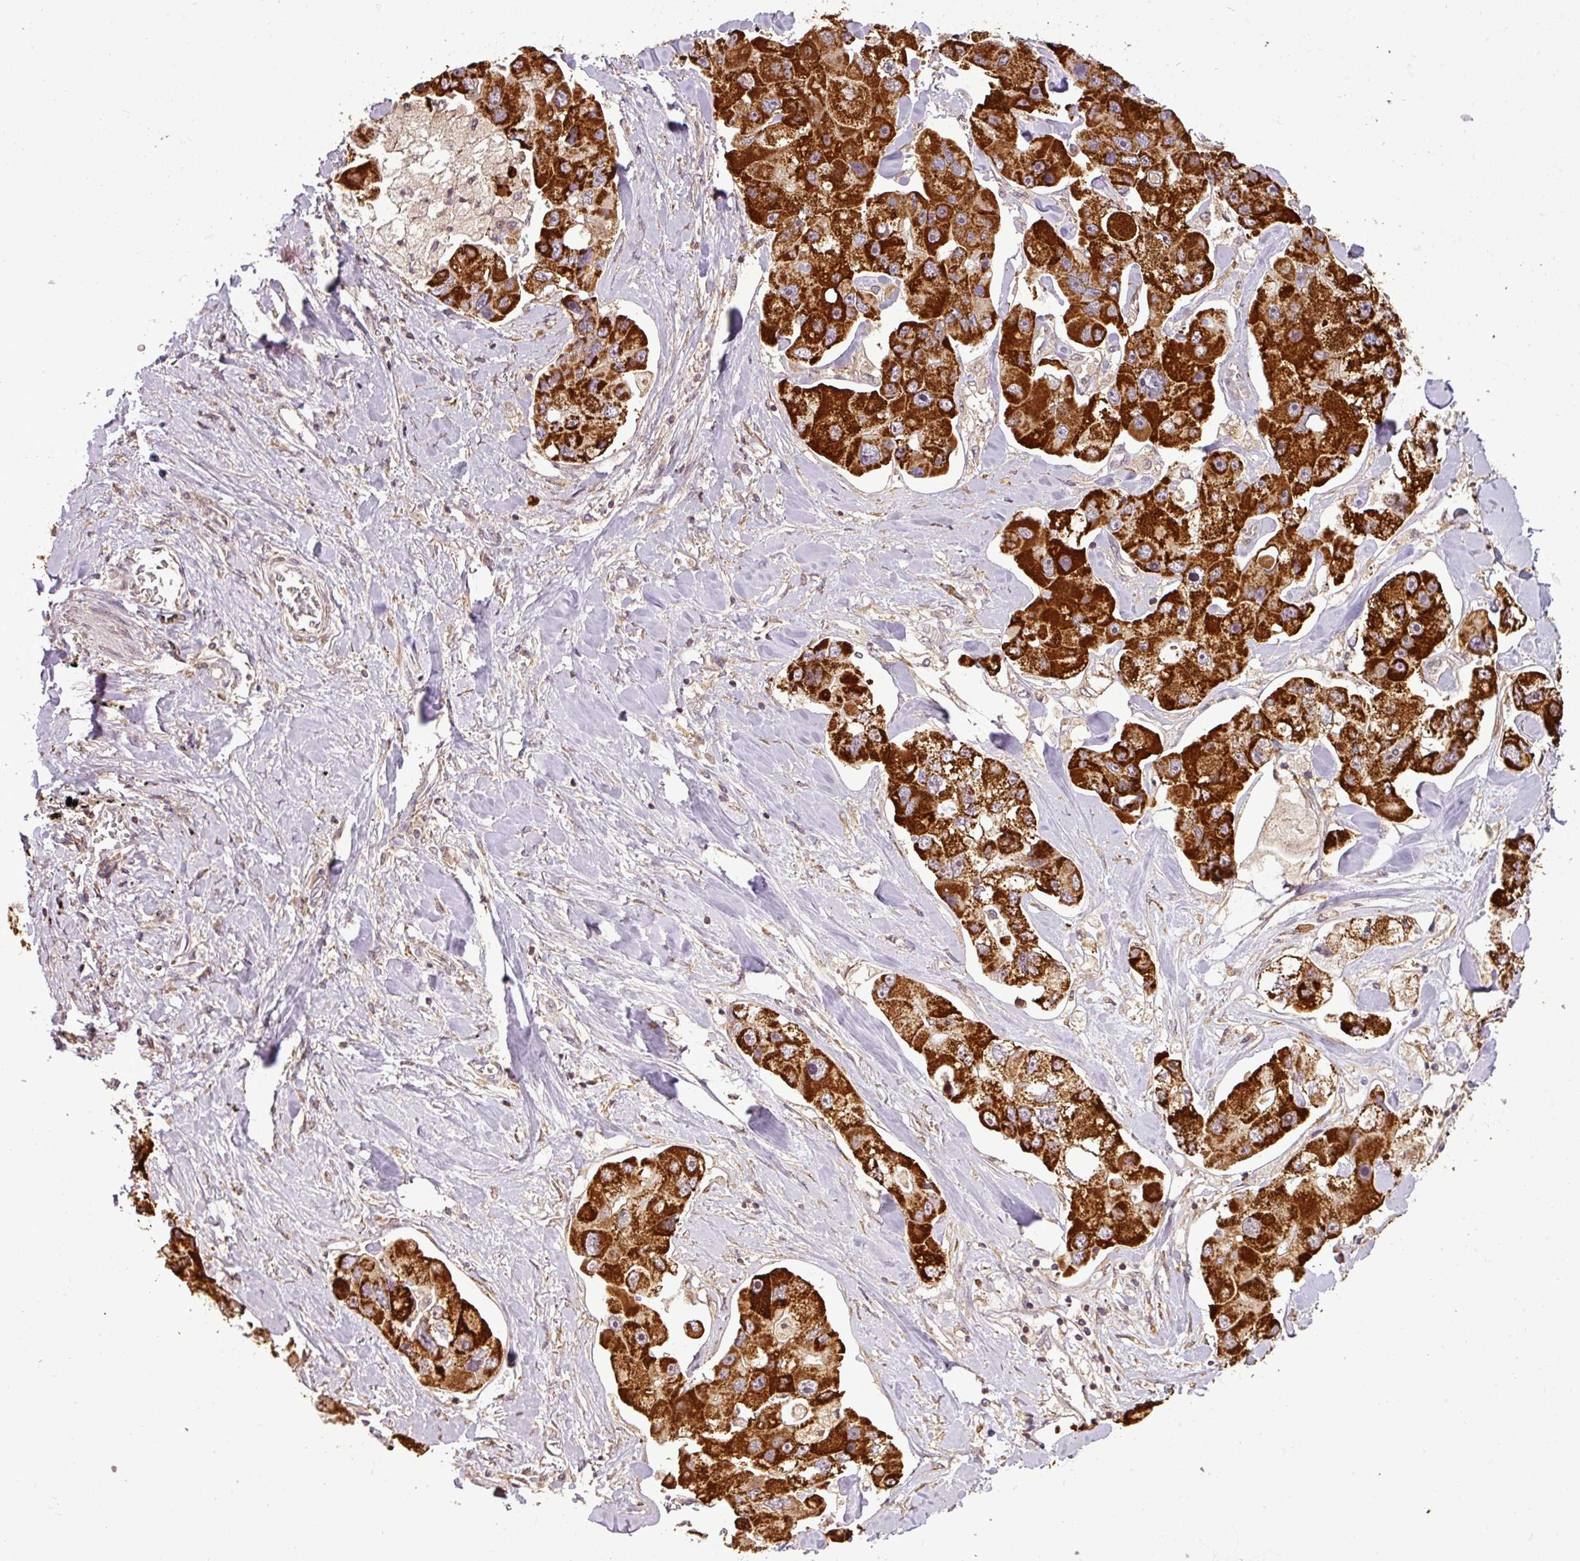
{"staining": {"intensity": "strong", "quantity": ">75%", "location": "cytoplasmic/membranous"}, "tissue": "lung cancer", "cell_type": "Tumor cells", "image_type": "cancer", "snomed": [{"axis": "morphology", "description": "Adenocarcinoma, NOS"}, {"axis": "topography", "description": "Lung"}], "caption": "This is a photomicrograph of IHC staining of lung cancer (adenocarcinoma), which shows strong expression in the cytoplasmic/membranous of tumor cells.", "gene": "FAIM", "patient": {"sex": "female", "age": 54}}